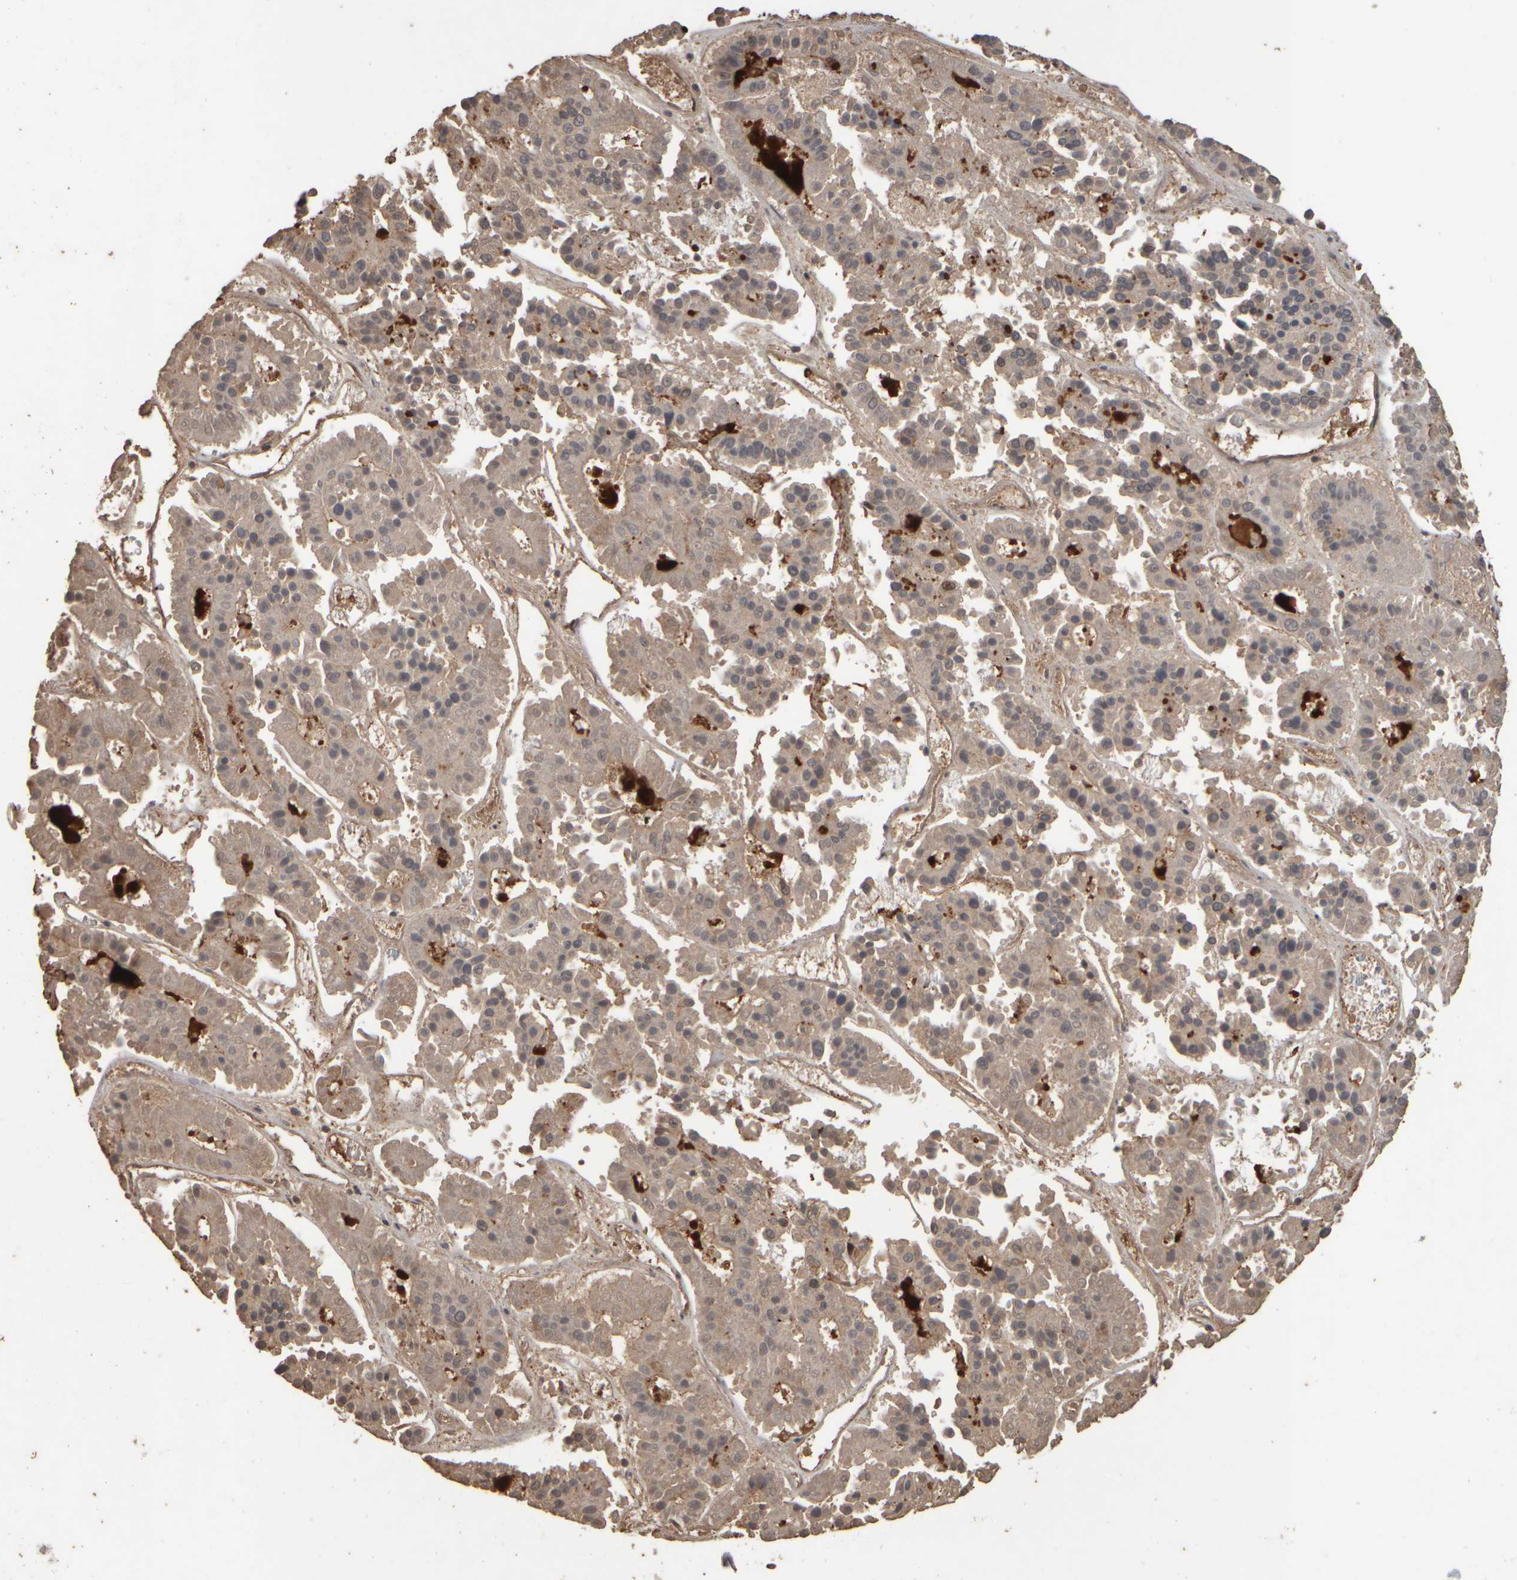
{"staining": {"intensity": "weak", "quantity": ">75%", "location": "cytoplasmic/membranous,nuclear"}, "tissue": "pancreatic cancer", "cell_type": "Tumor cells", "image_type": "cancer", "snomed": [{"axis": "morphology", "description": "Adenocarcinoma, NOS"}, {"axis": "topography", "description": "Pancreas"}], "caption": "High-magnification brightfield microscopy of pancreatic cancer (adenocarcinoma) stained with DAB (brown) and counterstained with hematoxylin (blue). tumor cells exhibit weak cytoplasmic/membranous and nuclear staining is identified in about>75% of cells.", "gene": "SPHK1", "patient": {"sex": "male", "age": 50}}